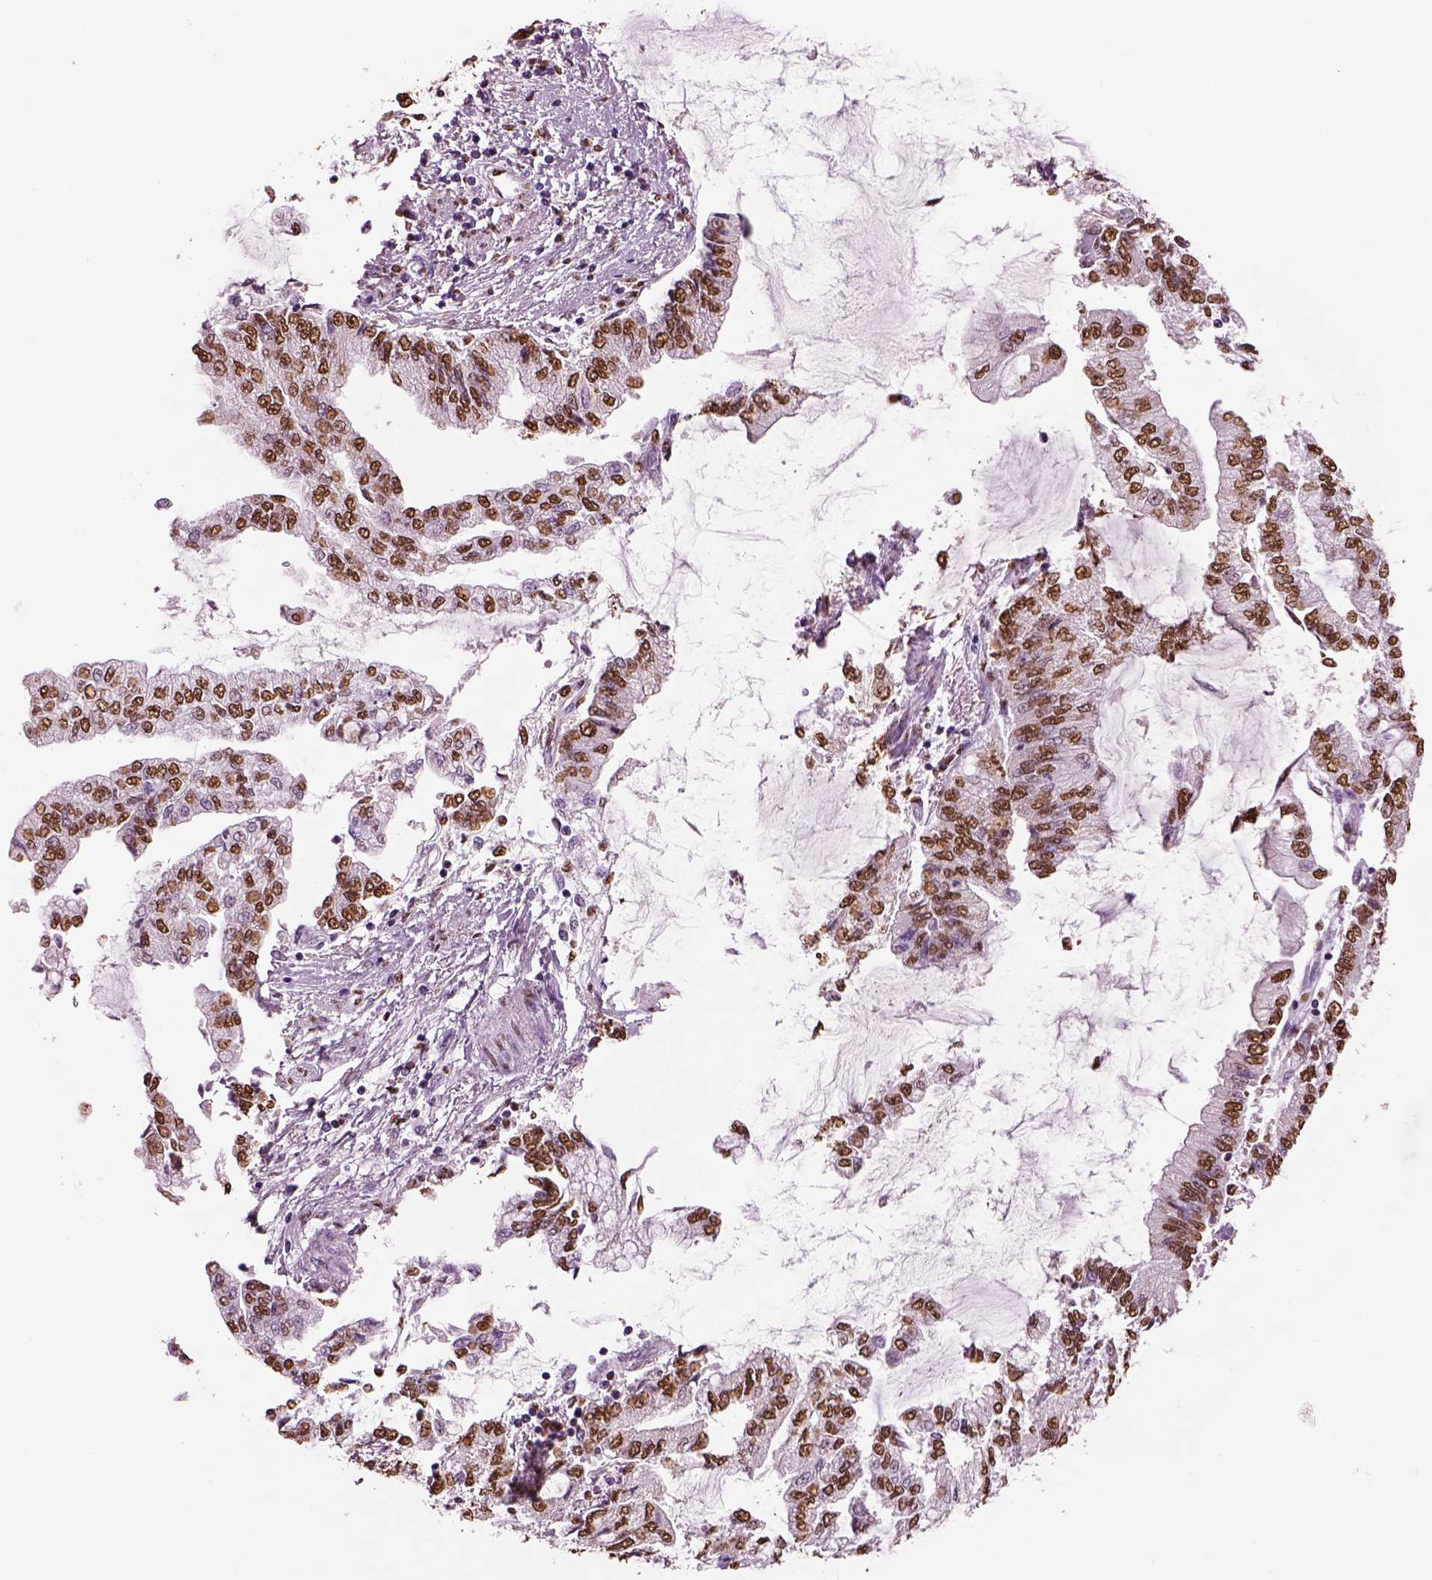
{"staining": {"intensity": "moderate", "quantity": ">75%", "location": "nuclear"}, "tissue": "stomach cancer", "cell_type": "Tumor cells", "image_type": "cancer", "snomed": [{"axis": "morphology", "description": "Adenocarcinoma, NOS"}, {"axis": "topography", "description": "Stomach, upper"}], "caption": "There is medium levels of moderate nuclear positivity in tumor cells of adenocarcinoma (stomach), as demonstrated by immunohistochemical staining (brown color).", "gene": "DDX3X", "patient": {"sex": "female", "age": 74}}